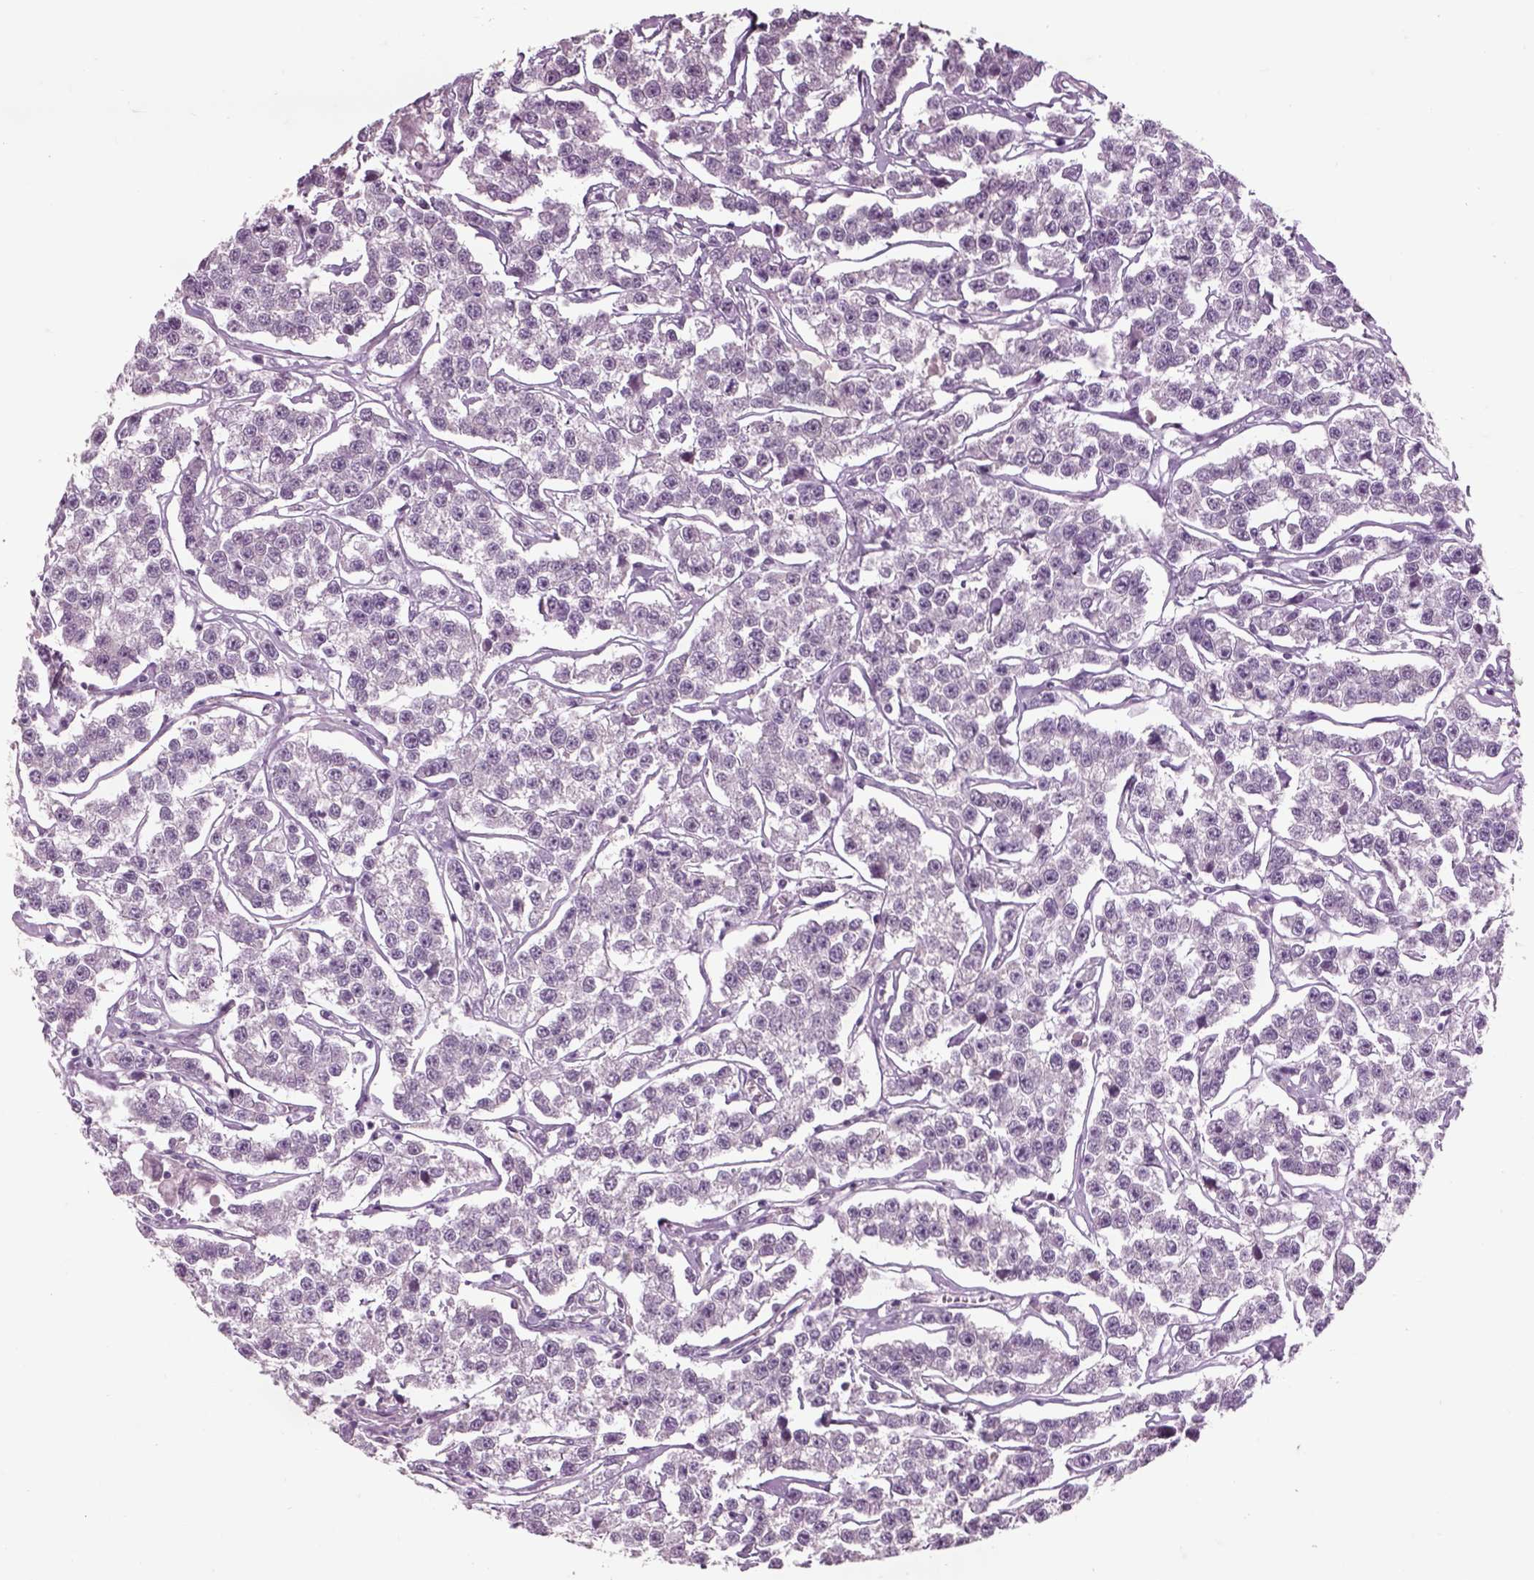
{"staining": {"intensity": "negative", "quantity": "none", "location": "none"}, "tissue": "testis cancer", "cell_type": "Tumor cells", "image_type": "cancer", "snomed": [{"axis": "morphology", "description": "Seminoma, NOS"}, {"axis": "topography", "description": "Testis"}], "caption": "High power microscopy micrograph of an IHC image of testis cancer (seminoma), revealing no significant positivity in tumor cells.", "gene": "CHGB", "patient": {"sex": "male", "age": 59}}